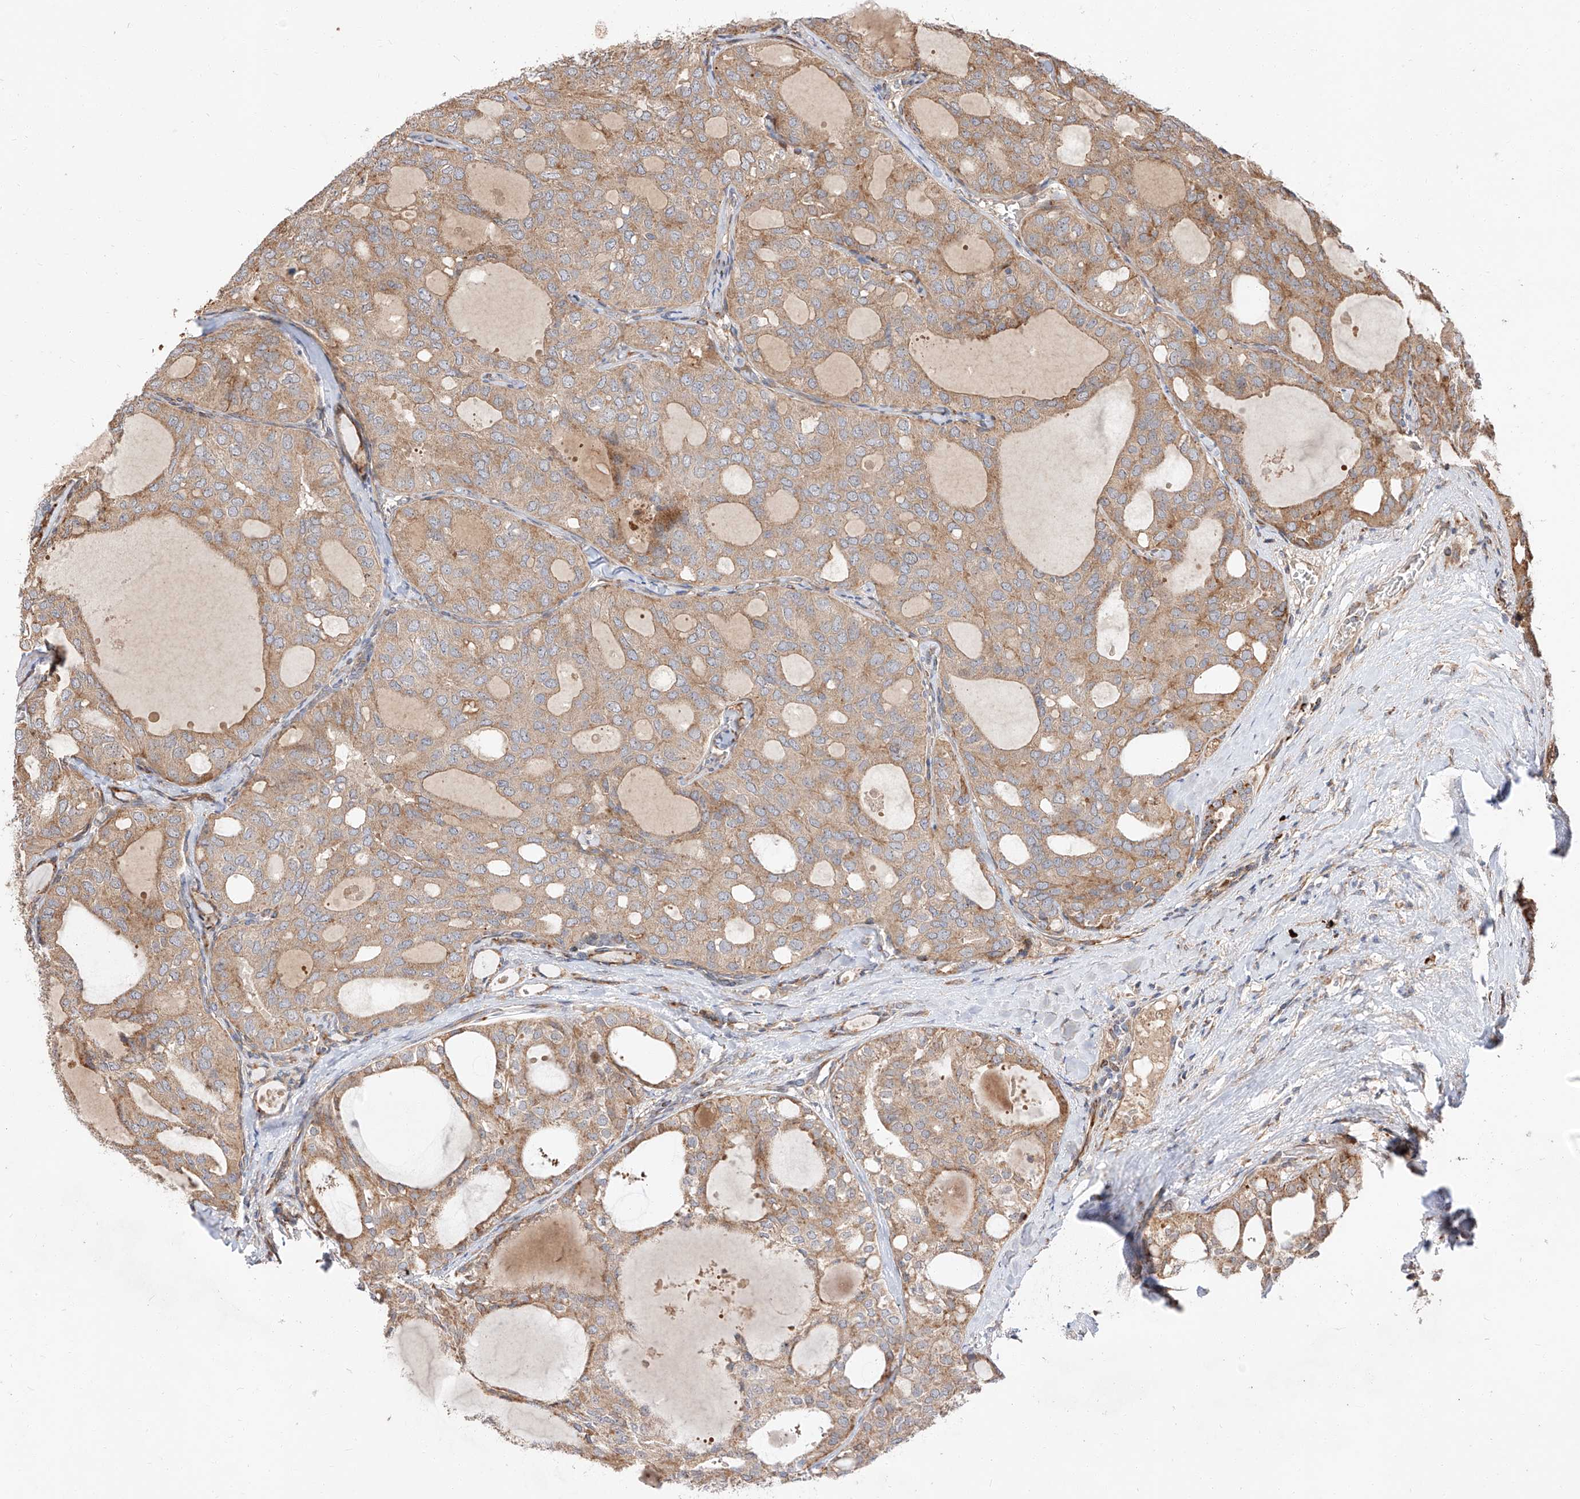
{"staining": {"intensity": "weak", "quantity": ">75%", "location": "cytoplasmic/membranous"}, "tissue": "thyroid cancer", "cell_type": "Tumor cells", "image_type": "cancer", "snomed": [{"axis": "morphology", "description": "Follicular adenoma carcinoma, NOS"}, {"axis": "topography", "description": "Thyroid gland"}], "caption": "Protein staining of thyroid follicular adenoma carcinoma tissue exhibits weak cytoplasmic/membranous positivity in approximately >75% of tumor cells.", "gene": "DIRAS3", "patient": {"sex": "male", "age": 75}}